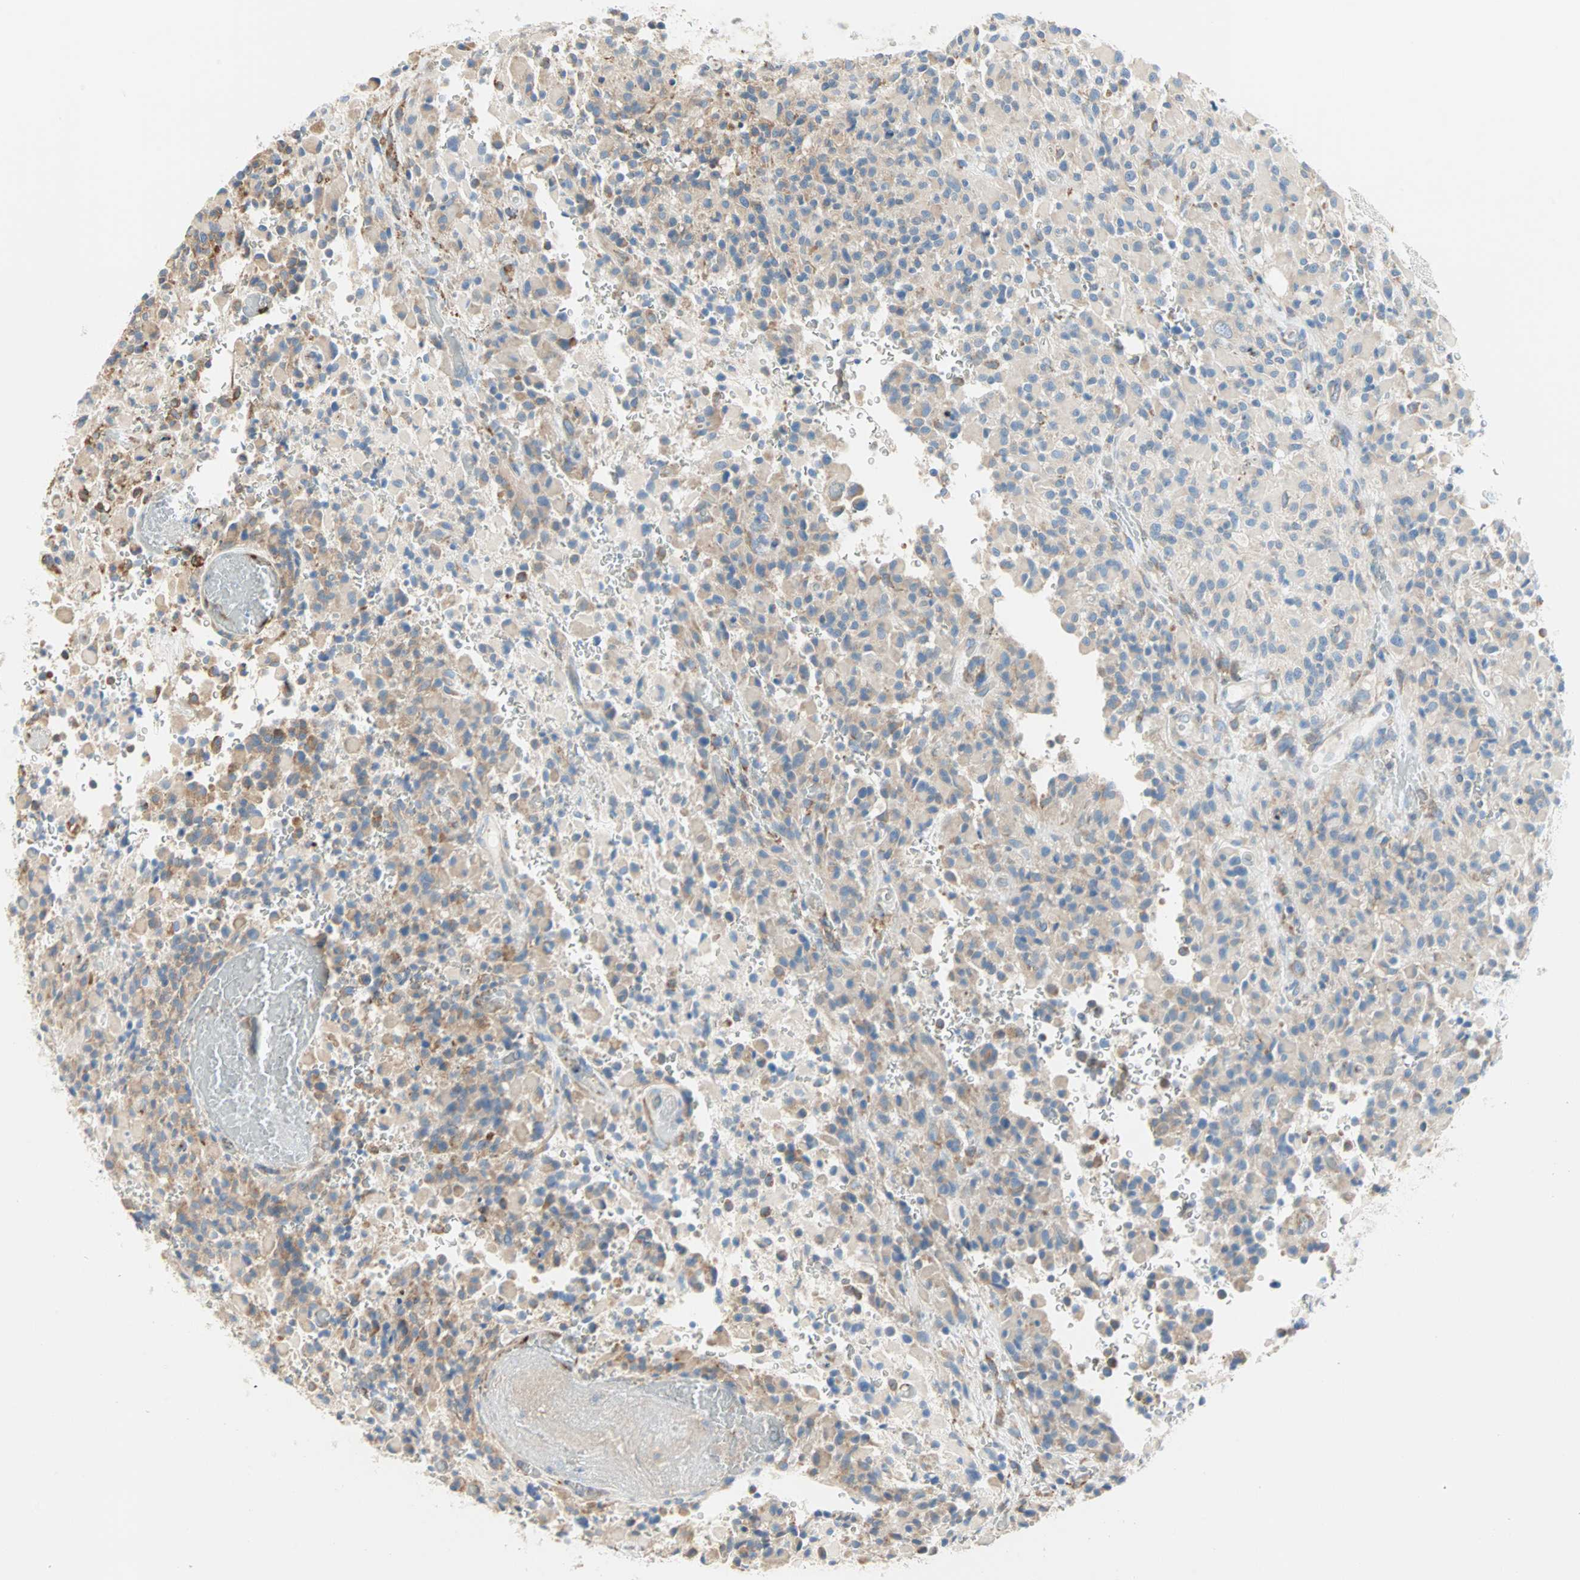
{"staining": {"intensity": "weak", "quantity": ">75%", "location": "cytoplasmic/membranous"}, "tissue": "glioma", "cell_type": "Tumor cells", "image_type": "cancer", "snomed": [{"axis": "morphology", "description": "Glioma, malignant, High grade"}, {"axis": "topography", "description": "Brain"}], "caption": "Approximately >75% of tumor cells in human glioma demonstrate weak cytoplasmic/membranous protein staining as visualized by brown immunohistochemical staining.", "gene": "PLCXD1", "patient": {"sex": "male", "age": 71}}